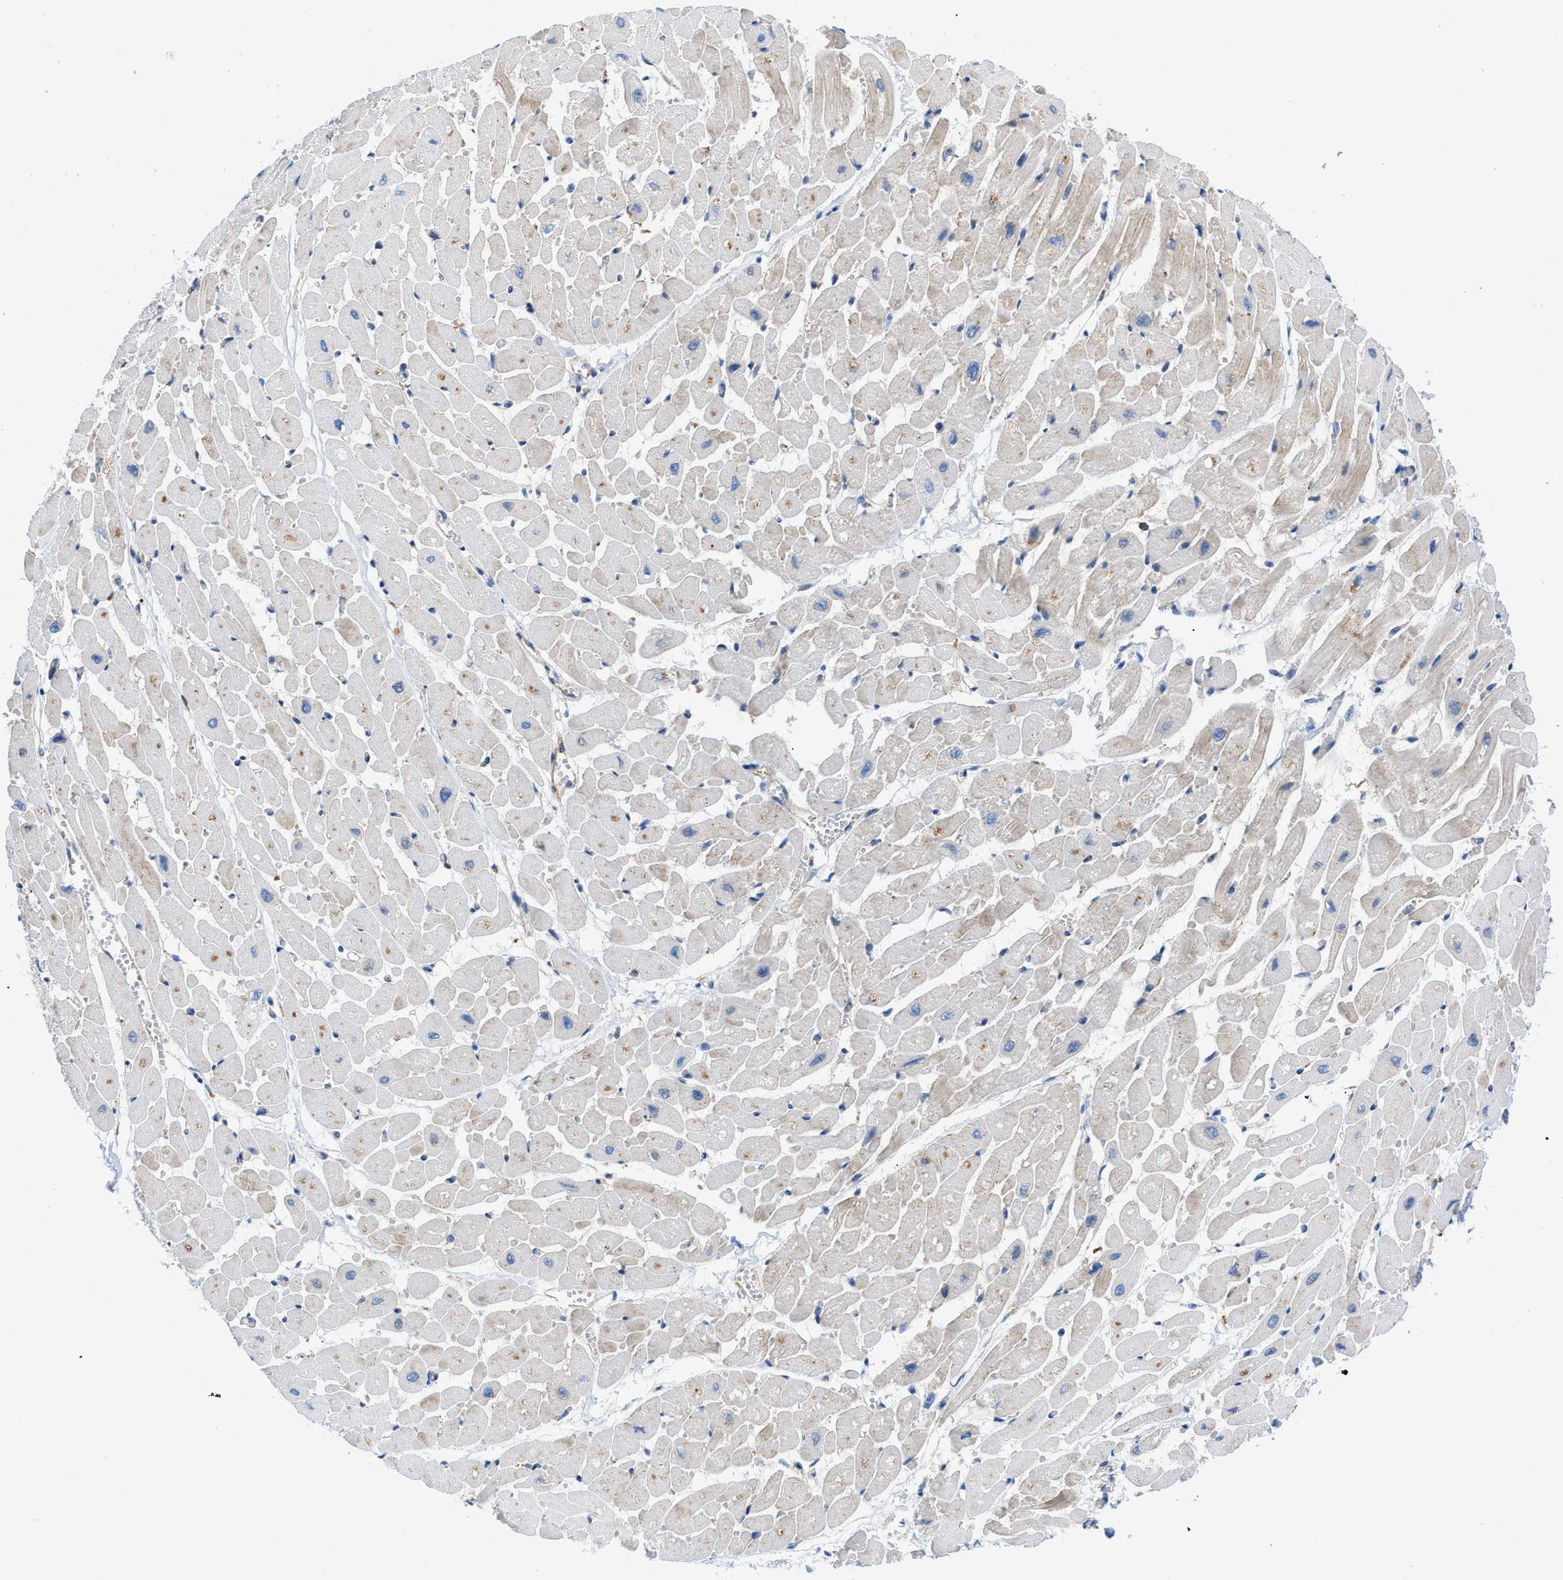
{"staining": {"intensity": "moderate", "quantity": "<25%", "location": "cytoplasmic/membranous"}, "tissue": "heart muscle", "cell_type": "Cardiomyocytes", "image_type": "normal", "snomed": [{"axis": "morphology", "description": "Normal tissue, NOS"}, {"axis": "topography", "description": "Heart"}], "caption": "Brown immunohistochemical staining in unremarkable human heart muscle demonstrates moderate cytoplasmic/membranous positivity in approximately <25% of cardiomyocytes. (Stains: DAB in brown, nuclei in blue, Microscopy: brightfield microscopy at high magnification).", "gene": "ATP6V0D1", "patient": {"sex": "male", "age": 45}}